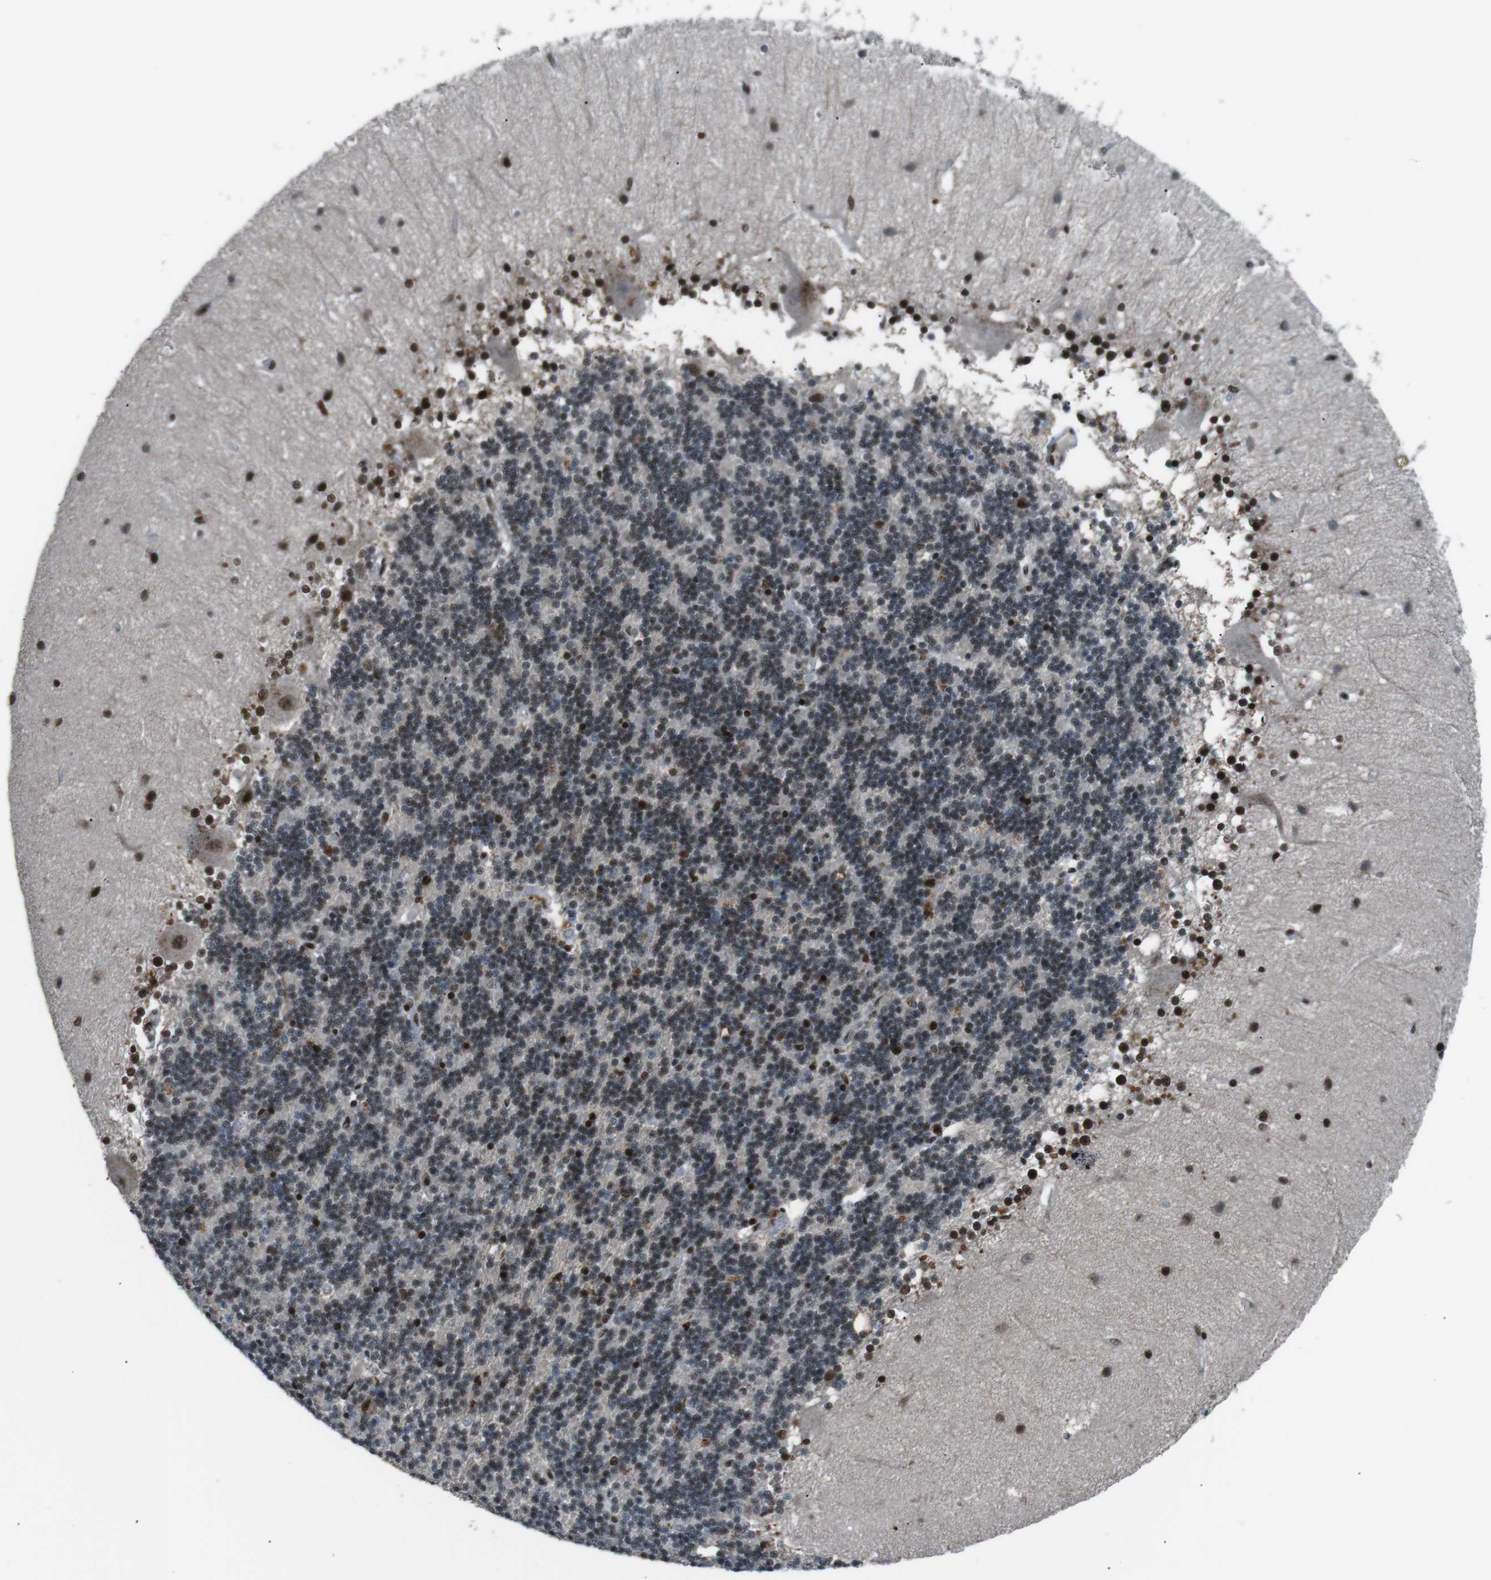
{"staining": {"intensity": "strong", "quantity": "25%-75%", "location": "nuclear"}, "tissue": "cerebellum", "cell_type": "Cells in granular layer", "image_type": "normal", "snomed": [{"axis": "morphology", "description": "Normal tissue, NOS"}, {"axis": "topography", "description": "Cerebellum"}], "caption": "Cells in granular layer reveal strong nuclear expression in about 25%-75% of cells in unremarkable cerebellum. The staining is performed using DAB brown chromogen to label protein expression. The nuclei are counter-stained blue using hematoxylin.", "gene": "TAF1", "patient": {"sex": "female", "age": 54}}